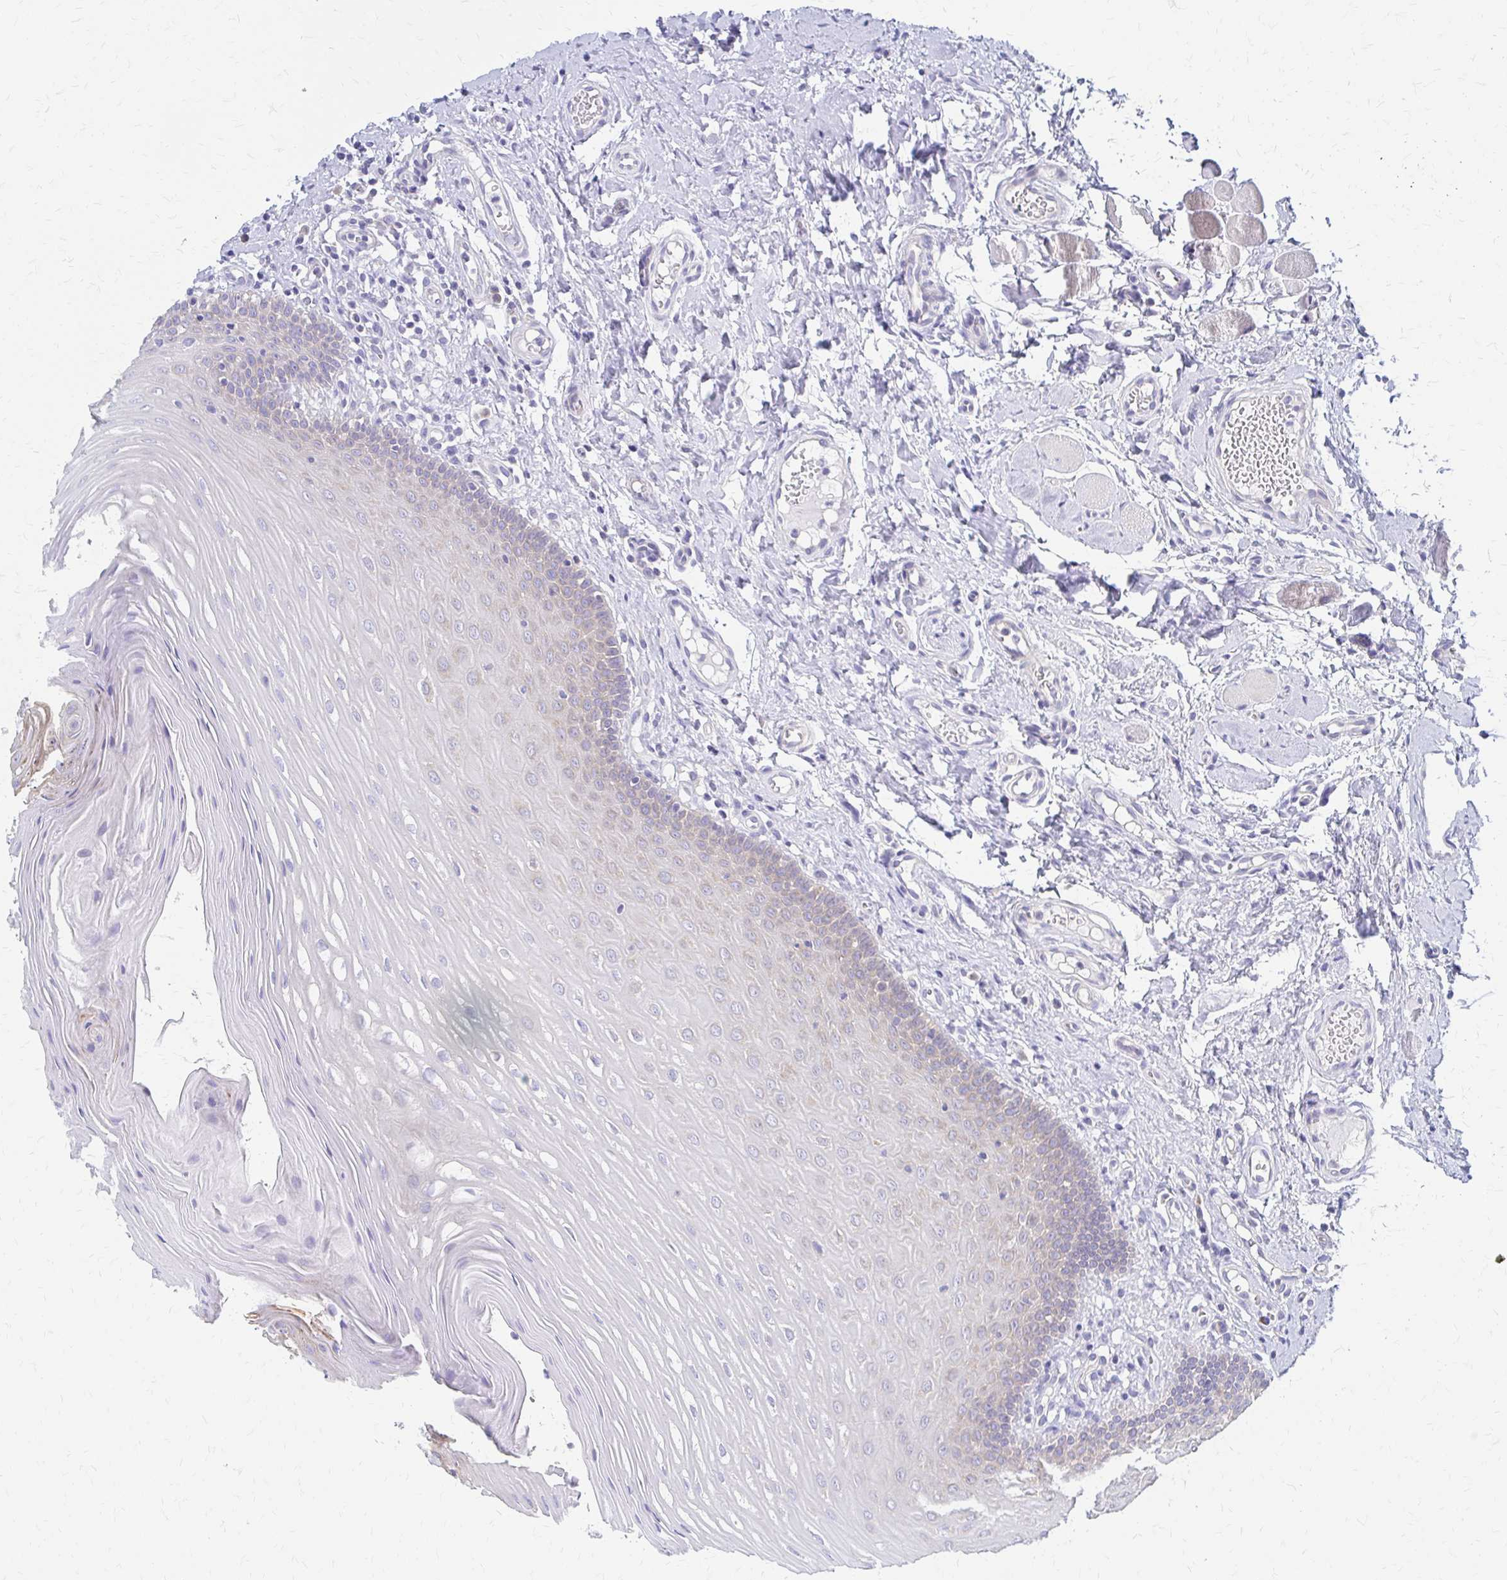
{"staining": {"intensity": "negative", "quantity": "none", "location": "none"}, "tissue": "oral mucosa", "cell_type": "Squamous epithelial cells", "image_type": "normal", "snomed": [{"axis": "morphology", "description": "Normal tissue, NOS"}, {"axis": "topography", "description": "Oral tissue"}, {"axis": "topography", "description": "Tounge, NOS"}], "caption": "Immunohistochemistry photomicrograph of benign oral mucosa: human oral mucosa stained with DAB (3,3'-diaminobenzidine) demonstrates no significant protein staining in squamous epithelial cells.", "gene": "RPL27A", "patient": {"sex": "female", "age": 58}}